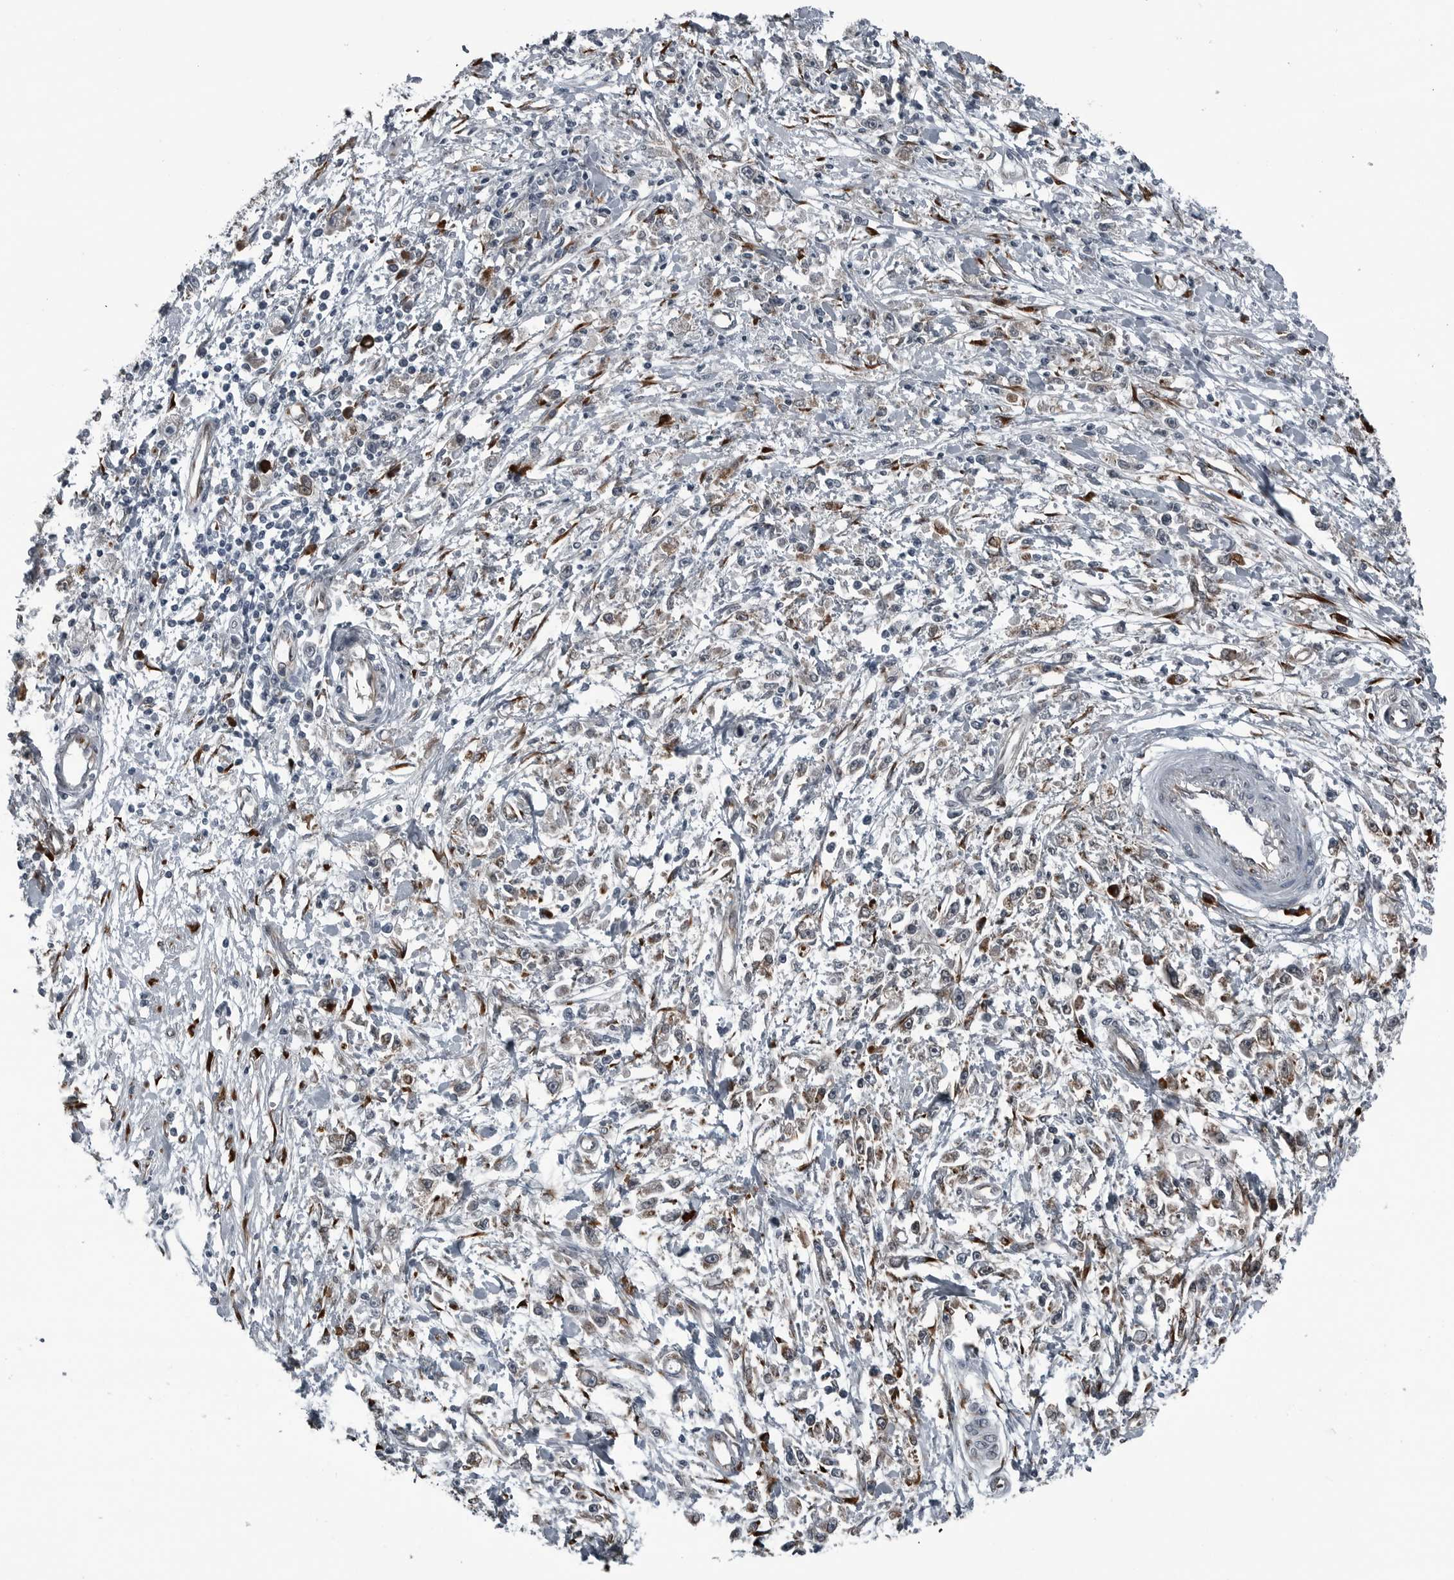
{"staining": {"intensity": "weak", "quantity": "25%-75%", "location": "cytoplasmic/membranous"}, "tissue": "stomach cancer", "cell_type": "Tumor cells", "image_type": "cancer", "snomed": [{"axis": "morphology", "description": "Adenocarcinoma, NOS"}, {"axis": "topography", "description": "Stomach"}], "caption": "Weak cytoplasmic/membranous expression is present in about 25%-75% of tumor cells in adenocarcinoma (stomach). Nuclei are stained in blue.", "gene": "CEP85", "patient": {"sex": "female", "age": 59}}